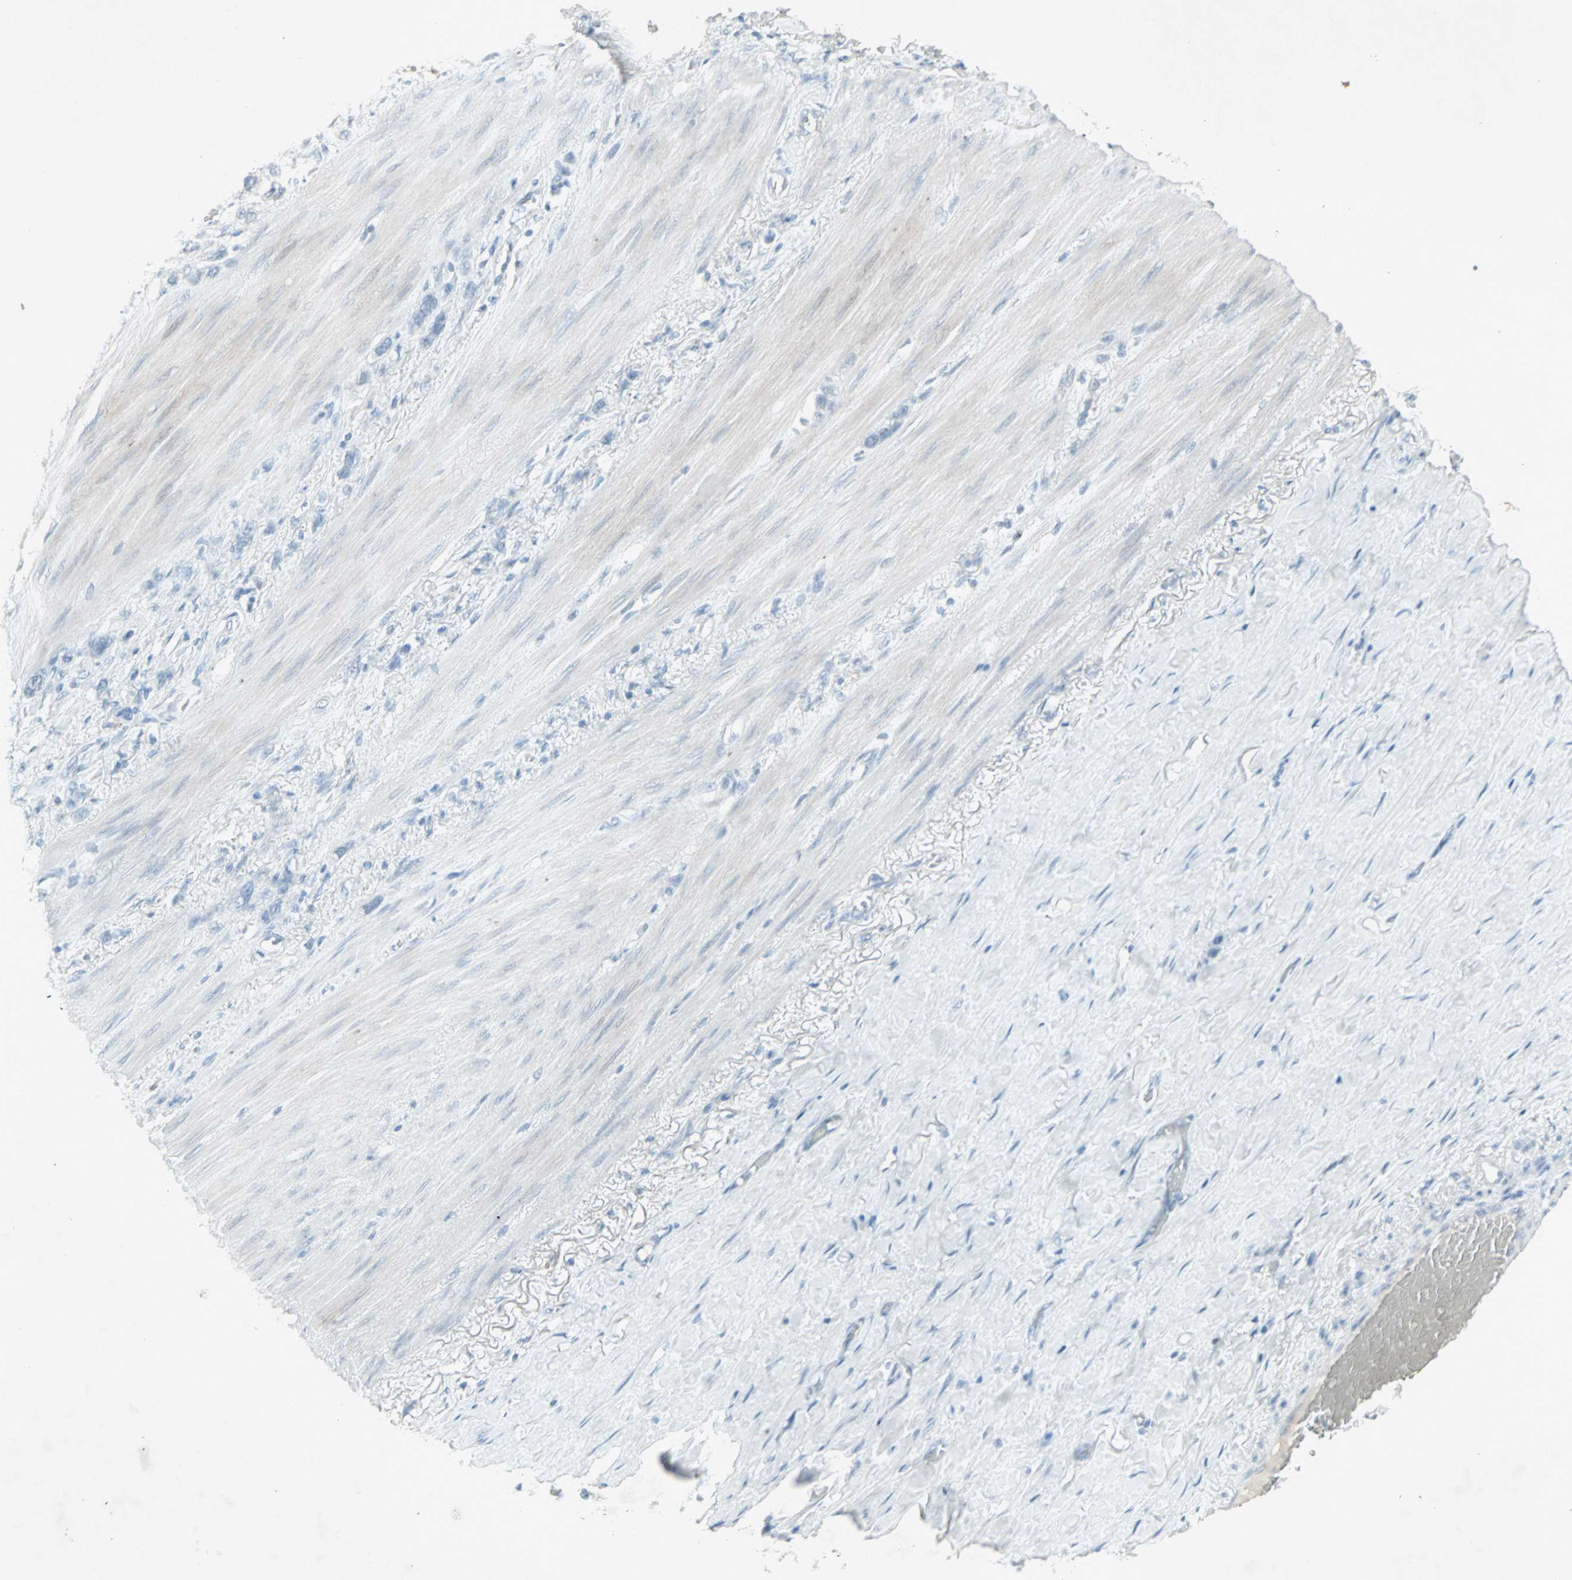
{"staining": {"intensity": "negative", "quantity": "none", "location": "none"}, "tissue": "stomach cancer", "cell_type": "Tumor cells", "image_type": "cancer", "snomed": [{"axis": "morphology", "description": "Normal tissue, NOS"}, {"axis": "morphology", "description": "Adenocarcinoma, NOS"}, {"axis": "morphology", "description": "Adenocarcinoma, High grade"}, {"axis": "topography", "description": "Stomach, upper"}, {"axis": "topography", "description": "Stomach"}], "caption": "Tumor cells show no significant protein staining in stomach adenocarcinoma (high-grade).", "gene": "LANCL3", "patient": {"sex": "female", "age": 65}}